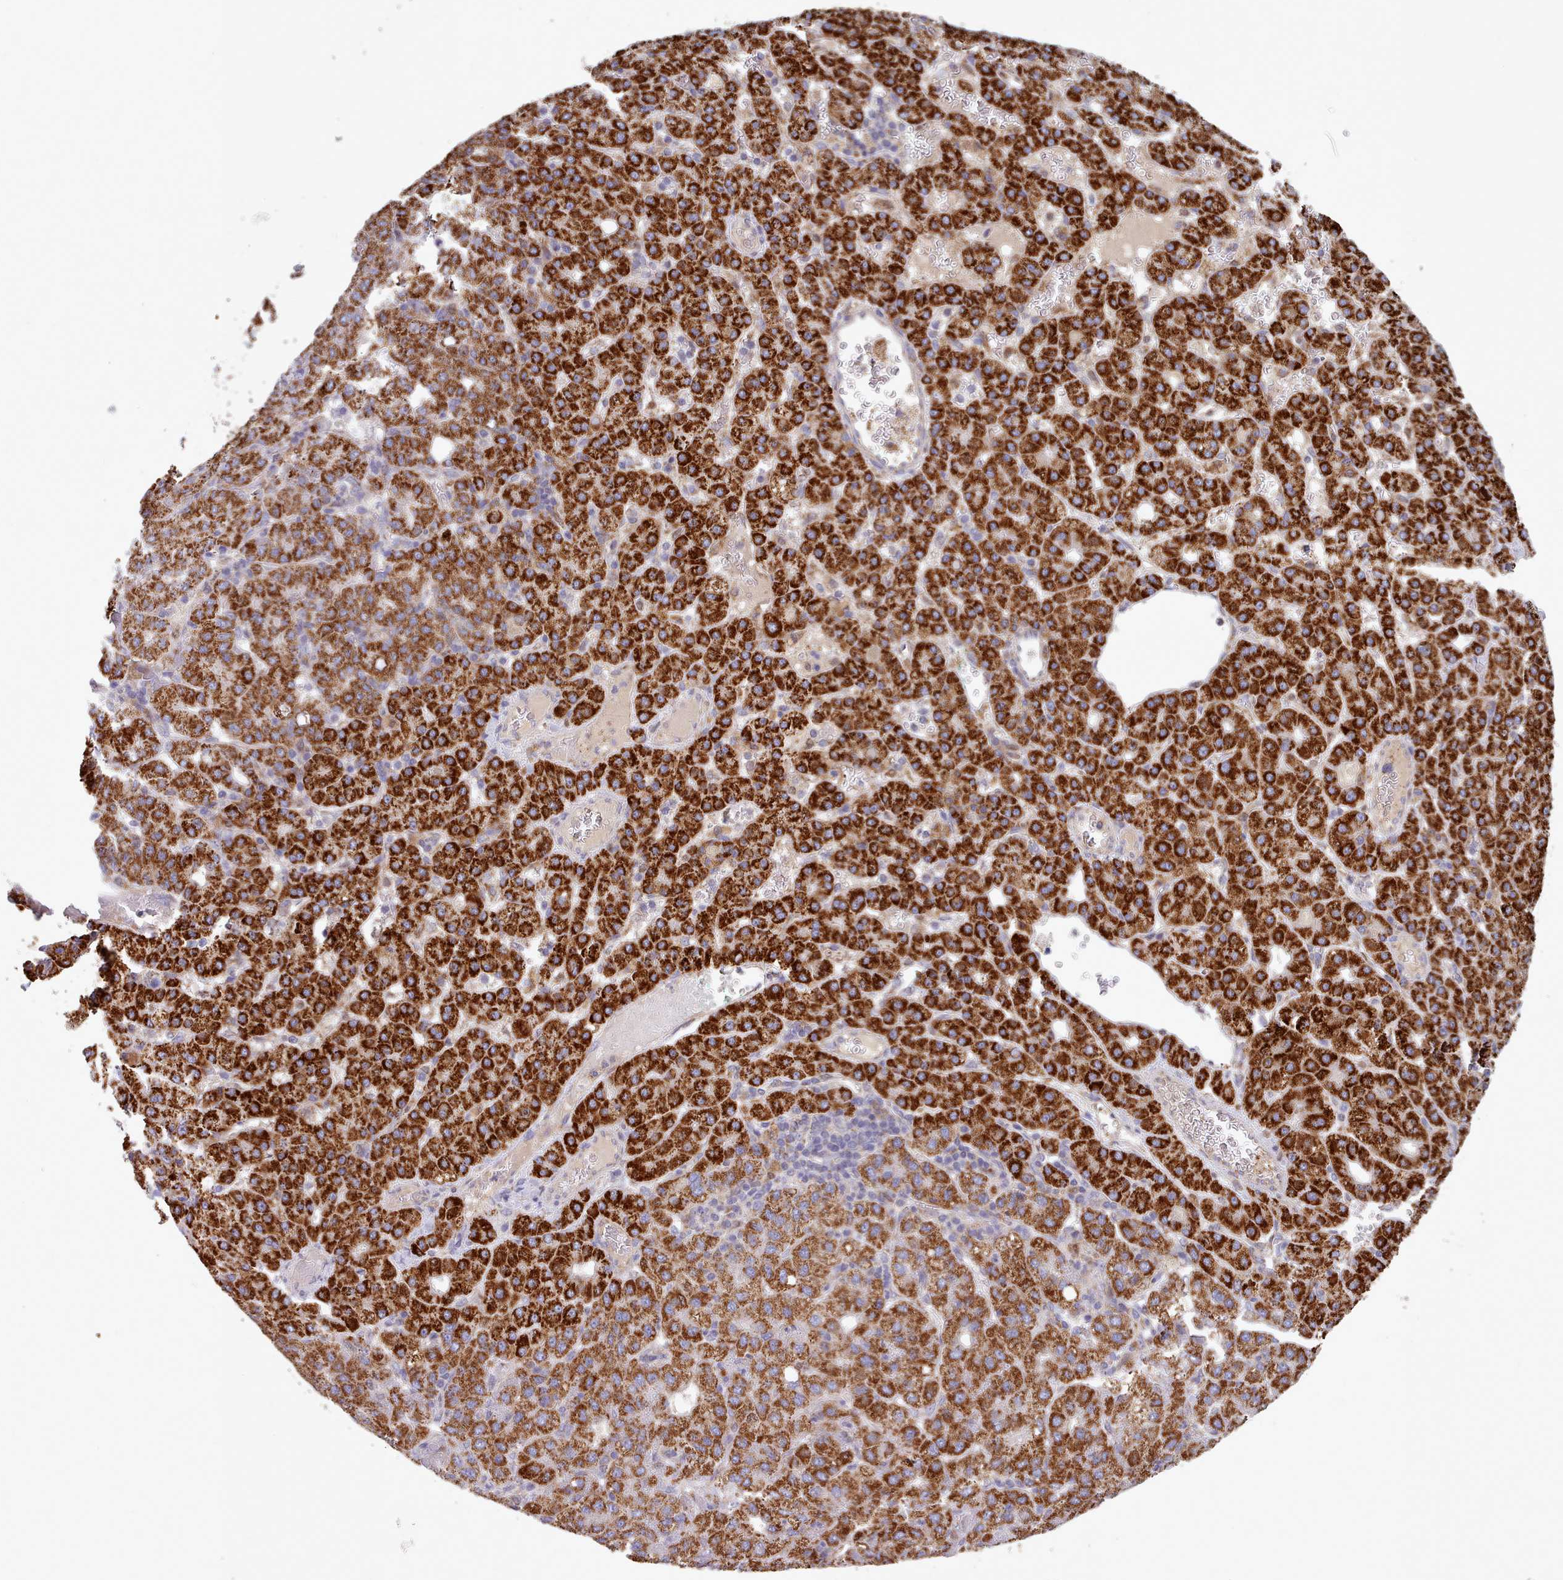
{"staining": {"intensity": "strong", "quantity": ">75%", "location": "cytoplasmic/membranous"}, "tissue": "liver cancer", "cell_type": "Tumor cells", "image_type": "cancer", "snomed": [{"axis": "morphology", "description": "Carcinoma, Hepatocellular, NOS"}, {"axis": "topography", "description": "Liver"}], "caption": "Immunohistochemistry (DAB) staining of liver cancer (hepatocellular carcinoma) shows strong cytoplasmic/membranous protein expression in approximately >75% of tumor cells. (DAB (3,3'-diaminobenzidine) IHC, brown staining for protein, blue staining for nuclei).", "gene": "HSDL2", "patient": {"sex": "male", "age": 65}}